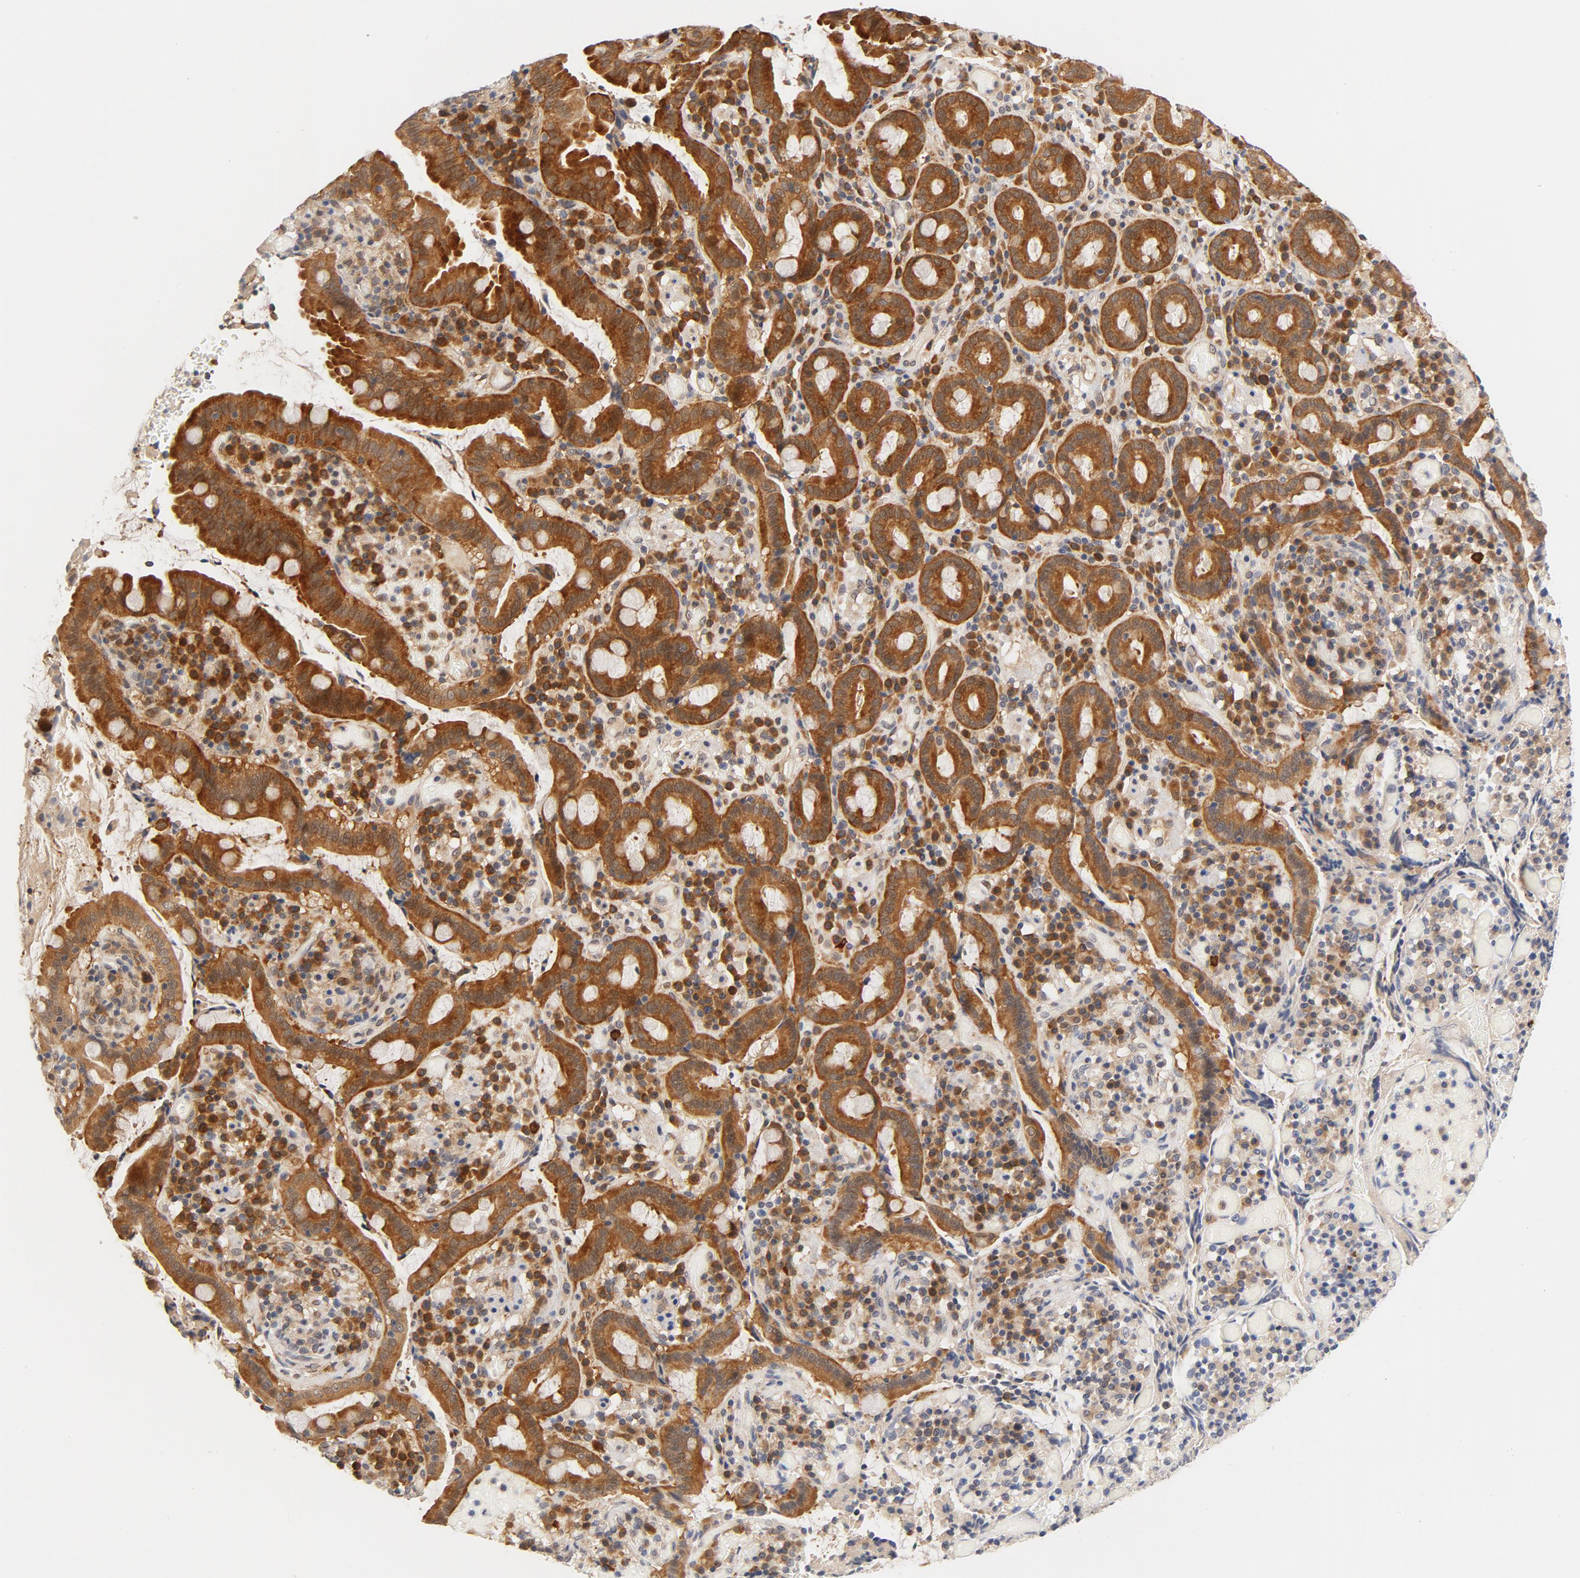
{"staining": {"intensity": "strong", "quantity": ">75%", "location": "cytoplasmic/membranous"}, "tissue": "pancreatic cancer", "cell_type": "Tumor cells", "image_type": "cancer", "snomed": [{"axis": "morphology", "description": "Adenocarcinoma, NOS"}, {"axis": "topography", "description": "Pancreas"}], "caption": "Human pancreatic cancer stained for a protein (brown) demonstrates strong cytoplasmic/membranous positive staining in approximately >75% of tumor cells.", "gene": "EIF4E", "patient": {"sex": "male", "age": 82}}